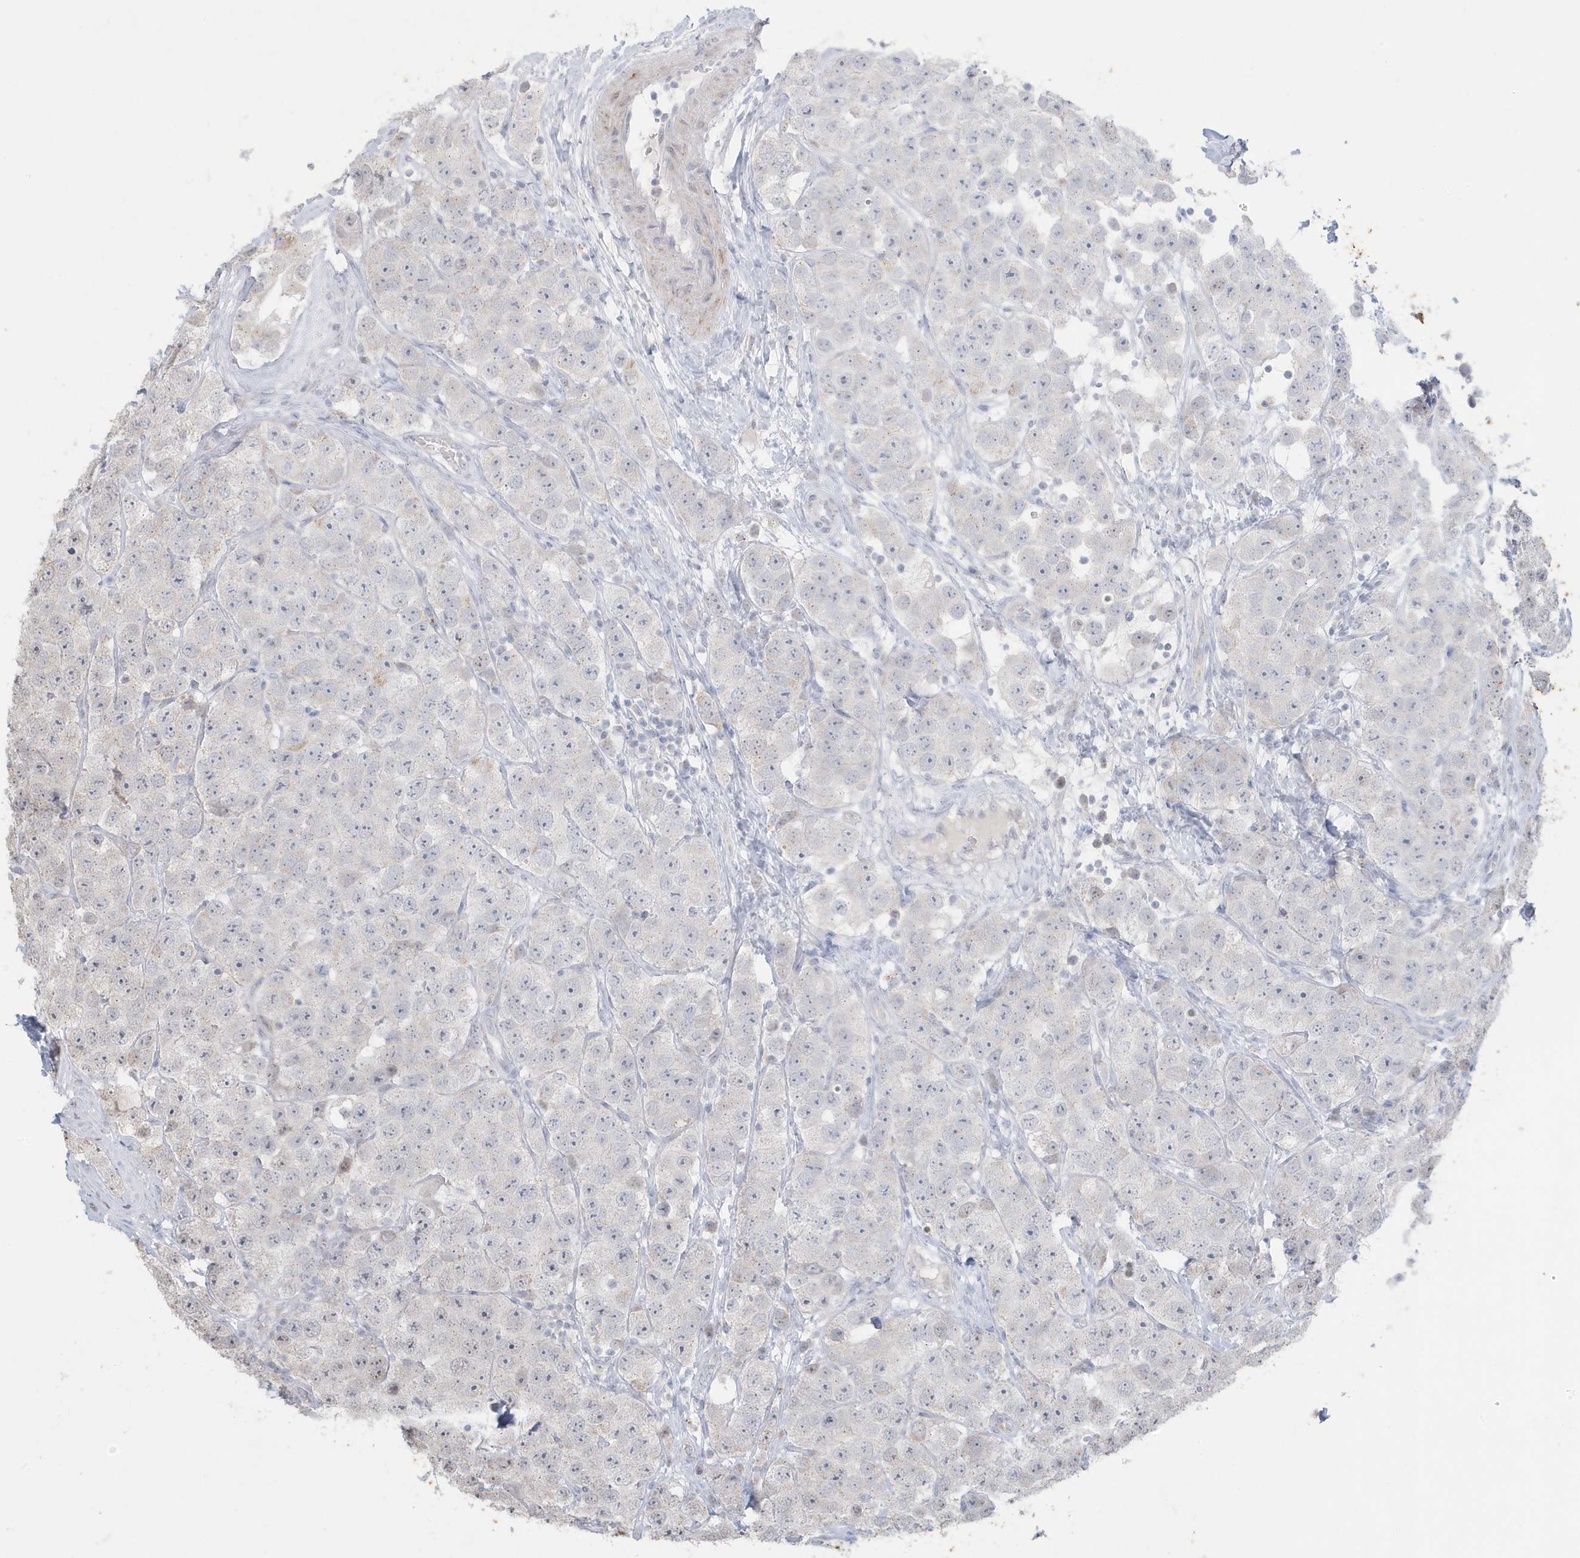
{"staining": {"intensity": "negative", "quantity": "none", "location": "none"}, "tissue": "testis cancer", "cell_type": "Tumor cells", "image_type": "cancer", "snomed": [{"axis": "morphology", "description": "Seminoma, NOS"}, {"axis": "topography", "description": "Testis"}], "caption": "Testis cancer stained for a protein using immunohistochemistry (IHC) reveals no positivity tumor cells.", "gene": "FNDC1", "patient": {"sex": "male", "age": 28}}